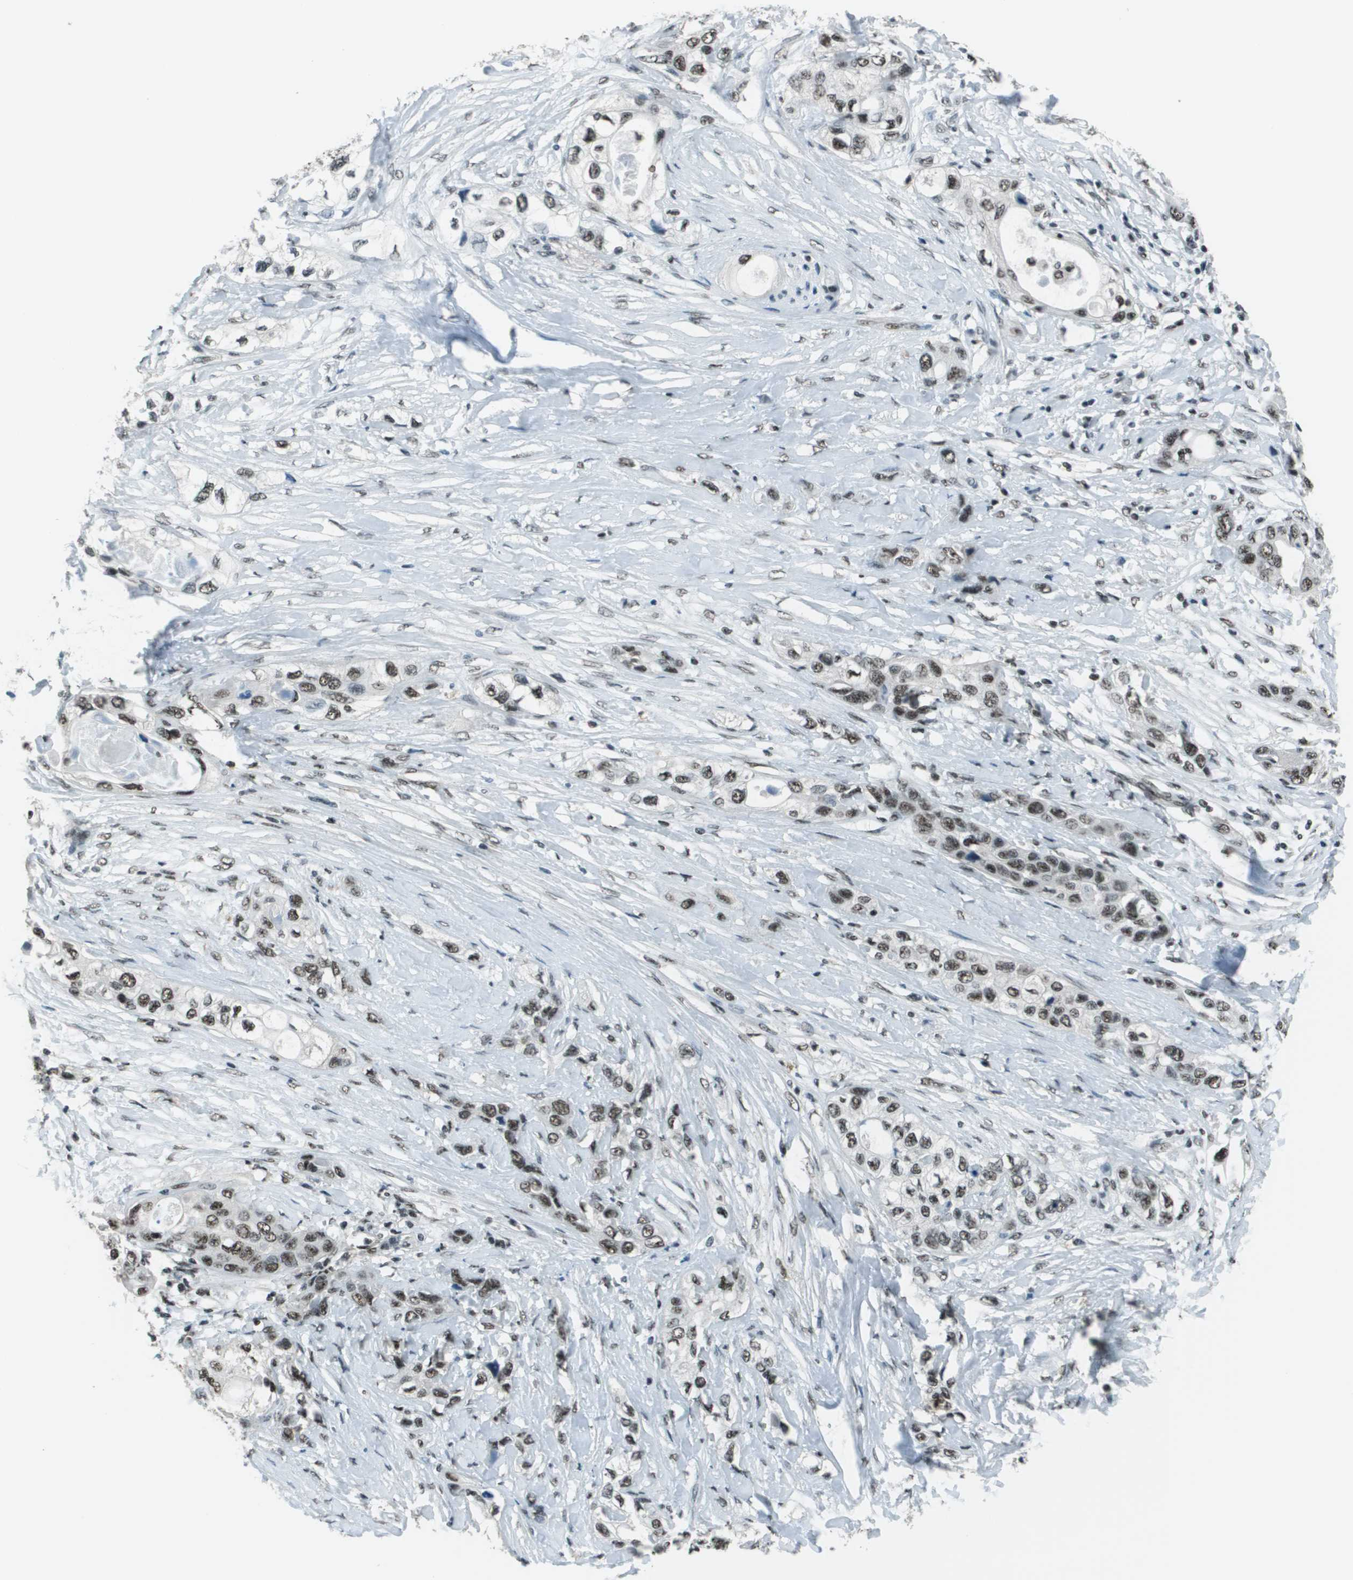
{"staining": {"intensity": "moderate", "quantity": ">75%", "location": "nuclear"}, "tissue": "pancreatic cancer", "cell_type": "Tumor cells", "image_type": "cancer", "snomed": [{"axis": "morphology", "description": "Adenocarcinoma, NOS"}, {"axis": "topography", "description": "Pancreas"}], "caption": "Human adenocarcinoma (pancreatic) stained with a brown dye demonstrates moderate nuclear positive positivity in approximately >75% of tumor cells.", "gene": "DEPDC1", "patient": {"sex": "female", "age": 70}}